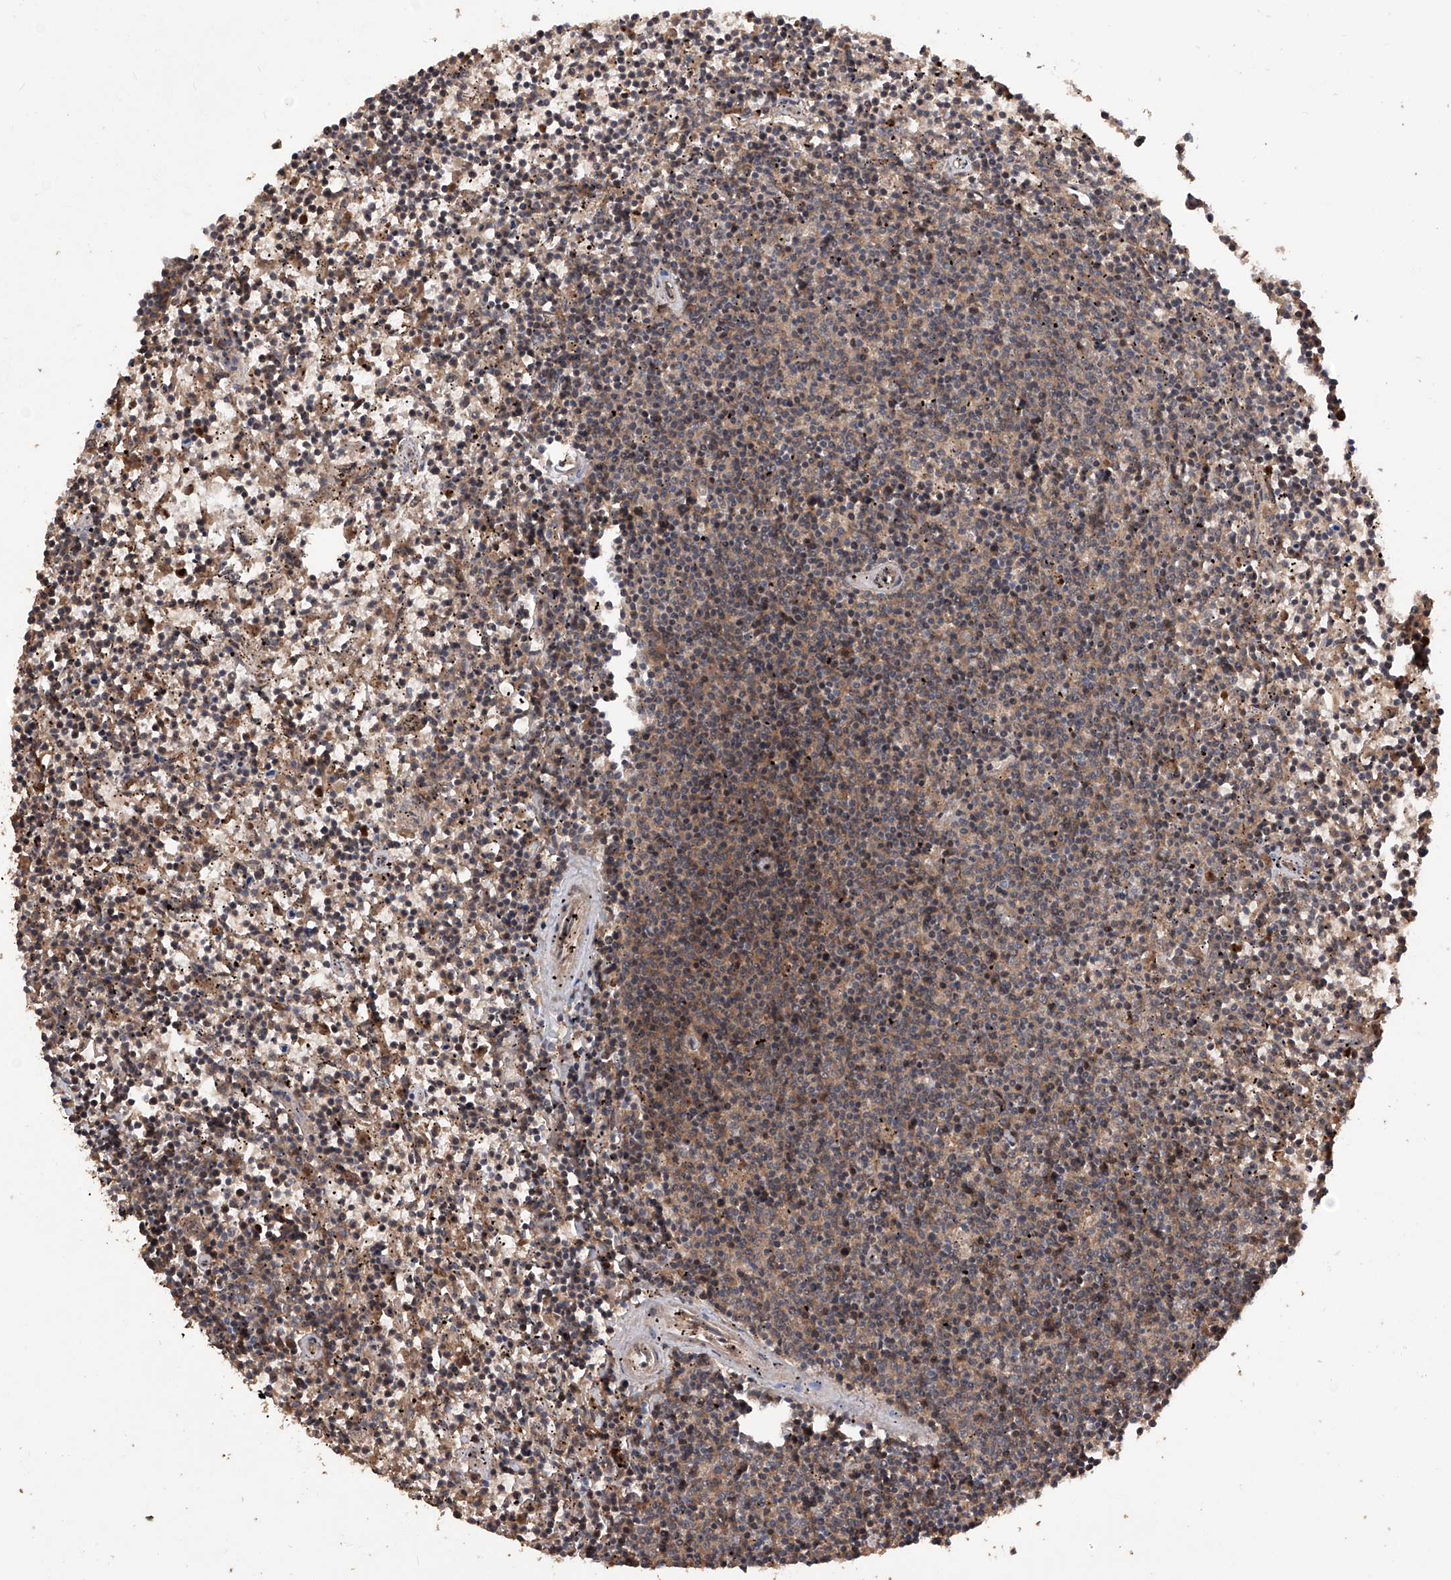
{"staining": {"intensity": "weak", "quantity": ">75%", "location": "cytoplasmic/membranous"}, "tissue": "lymphoma", "cell_type": "Tumor cells", "image_type": "cancer", "snomed": [{"axis": "morphology", "description": "Malignant lymphoma, non-Hodgkin's type, Low grade"}, {"axis": "topography", "description": "Spleen"}], "caption": "High-power microscopy captured an IHC micrograph of low-grade malignant lymphoma, non-Hodgkin's type, revealing weak cytoplasmic/membranous staining in approximately >75% of tumor cells.", "gene": "LYSMD4", "patient": {"sex": "female", "age": 50}}